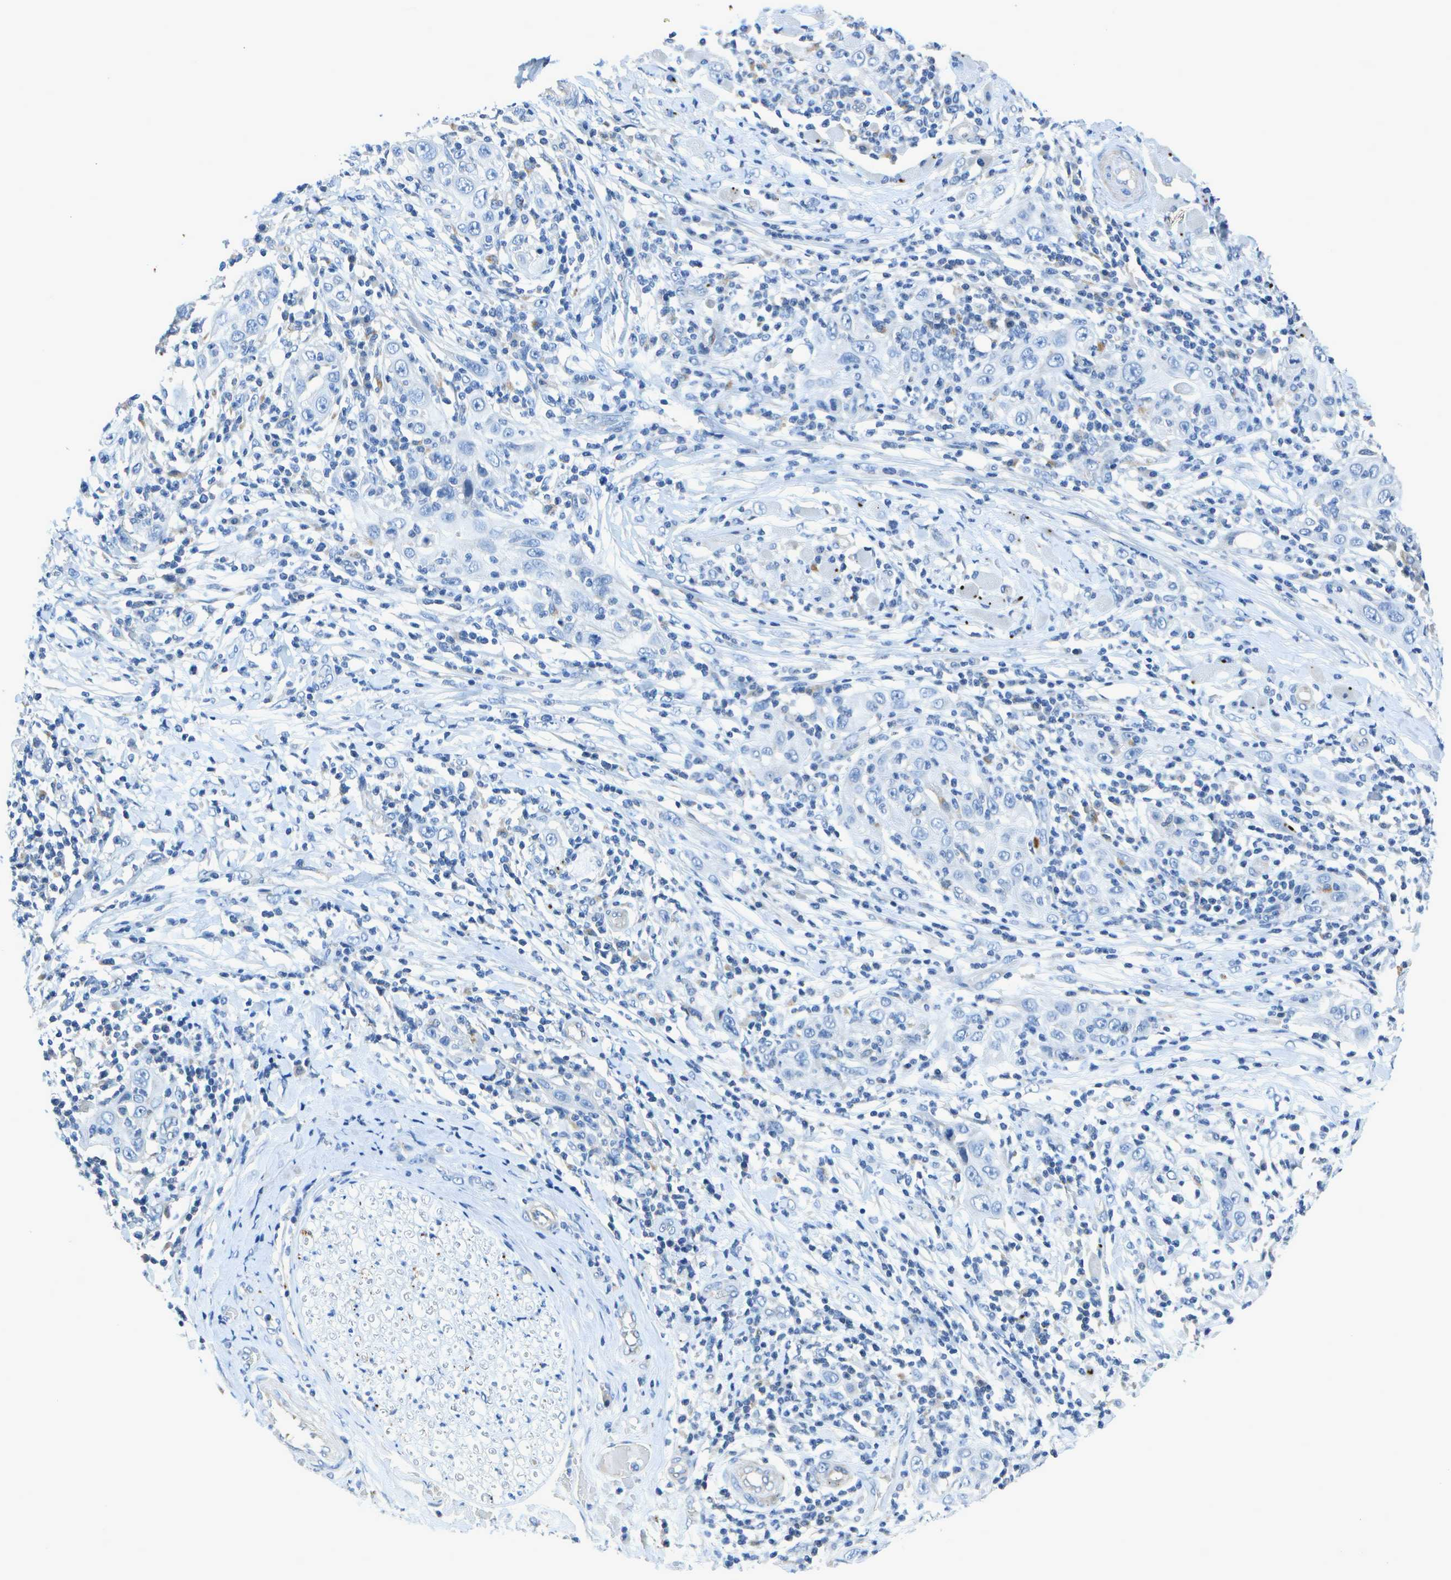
{"staining": {"intensity": "negative", "quantity": "none", "location": "none"}, "tissue": "skin cancer", "cell_type": "Tumor cells", "image_type": "cancer", "snomed": [{"axis": "morphology", "description": "Squamous cell carcinoma, NOS"}, {"axis": "topography", "description": "Skin"}], "caption": "Human squamous cell carcinoma (skin) stained for a protein using immunohistochemistry demonstrates no staining in tumor cells.", "gene": "DCT", "patient": {"sex": "female", "age": 88}}